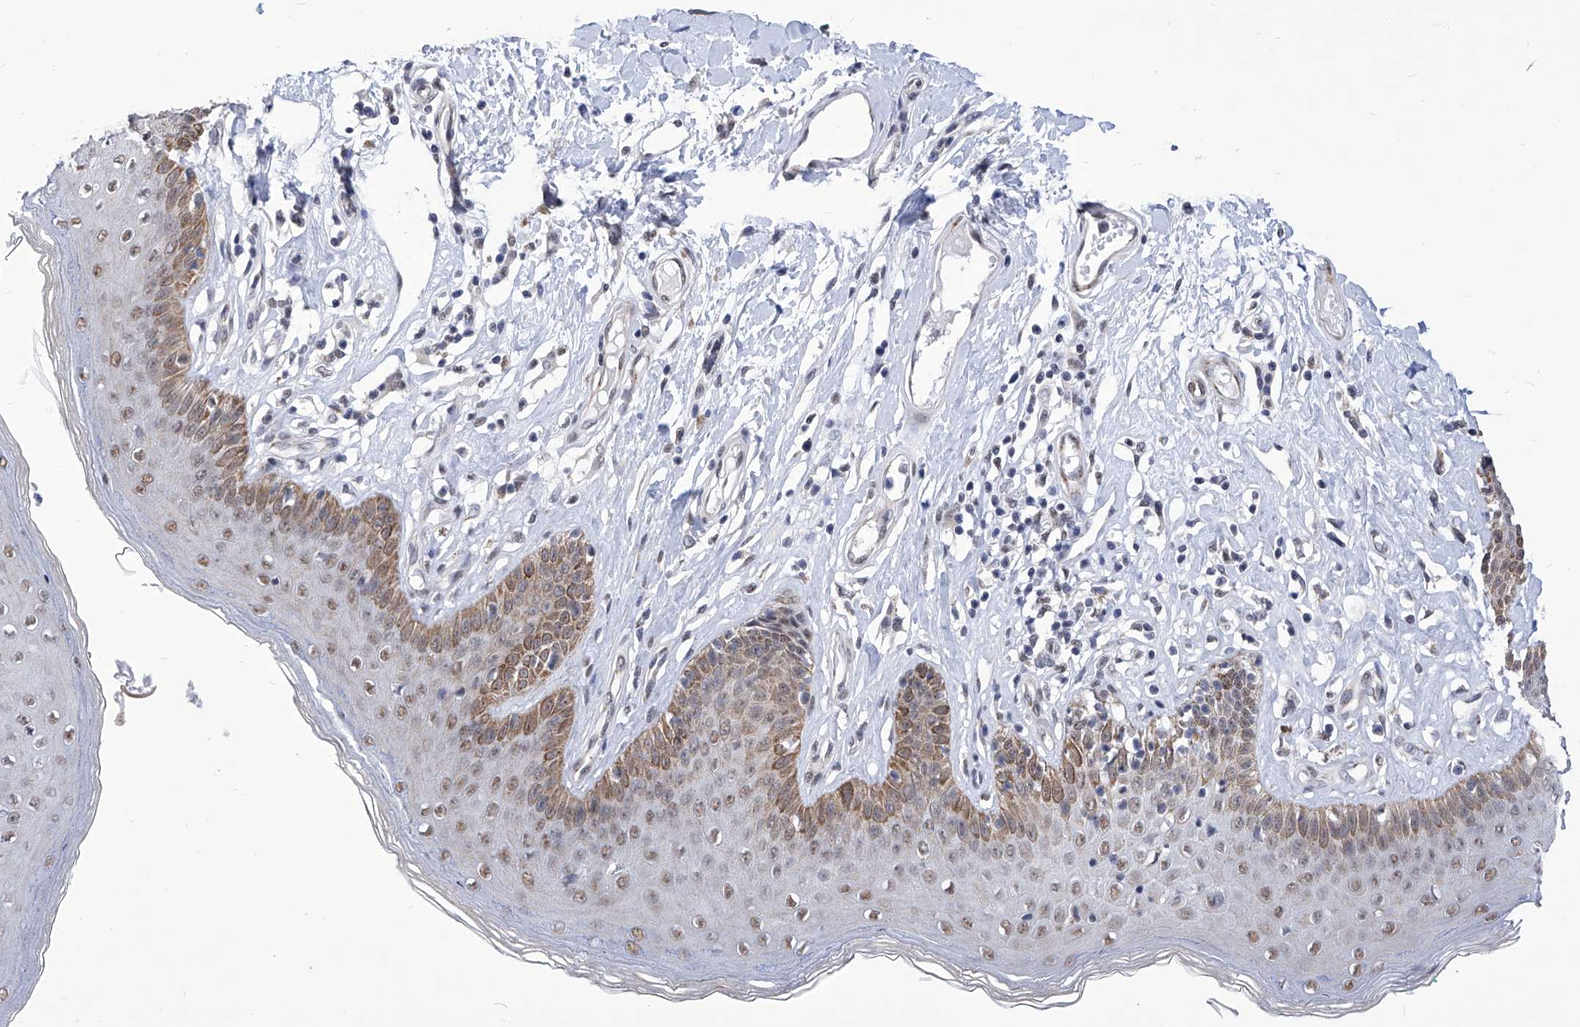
{"staining": {"intensity": "moderate", "quantity": "25%-75%", "location": "cytoplasmic/membranous,nuclear"}, "tissue": "skin", "cell_type": "Epidermal cells", "image_type": "normal", "snomed": [{"axis": "morphology", "description": "Normal tissue, NOS"}, {"axis": "morphology", "description": "Squamous cell carcinoma, NOS"}, {"axis": "topography", "description": "Vulva"}], "caption": "Skin stained with DAB (3,3'-diaminobenzidine) immunohistochemistry demonstrates medium levels of moderate cytoplasmic/membranous,nuclear positivity in approximately 25%-75% of epidermal cells.", "gene": "SART1", "patient": {"sex": "female", "age": 85}}